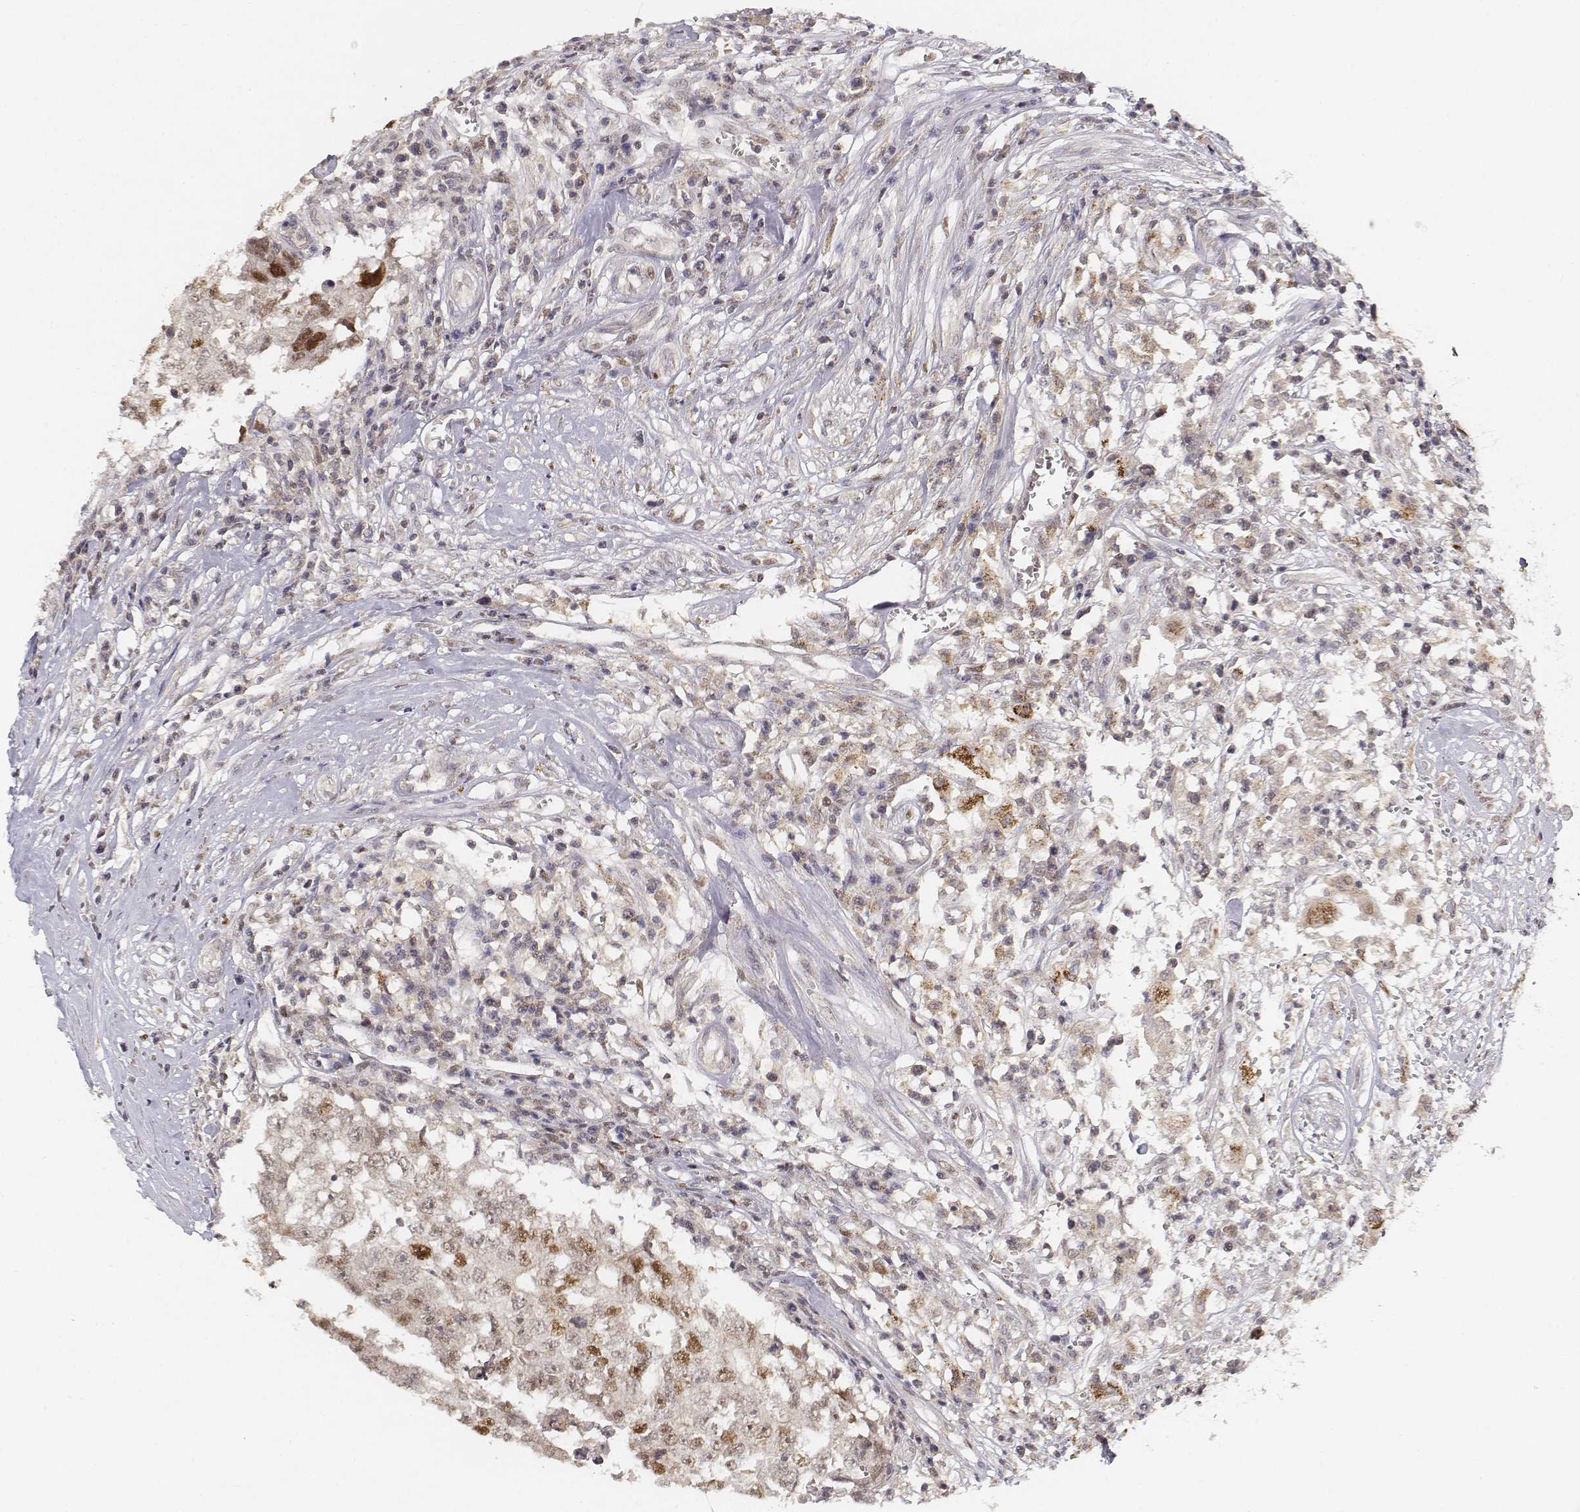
{"staining": {"intensity": "moderate", "quantity": "<25%", "location": "nuclear"}, "tissue": "testis cancer", "cell_type": "Tumor cells", "image_type": "cancer", "snomed": [{"axis": "morphology", "description": "Carcinoma, Embryonal, NOS"}, {"axis": "topography", "description": "Testis"}], "caption": "Immunohistochemical staining of human testis cancer exhibits low levels of moderate nuclear staining in about <25% of tumor cells. Using DAB (brown) and hematoxylin (blue) stains, captured at high magnification using brightfield microscopy.", "gene": "FANCD2", "patient": {"sex": "male", "age": 36}}